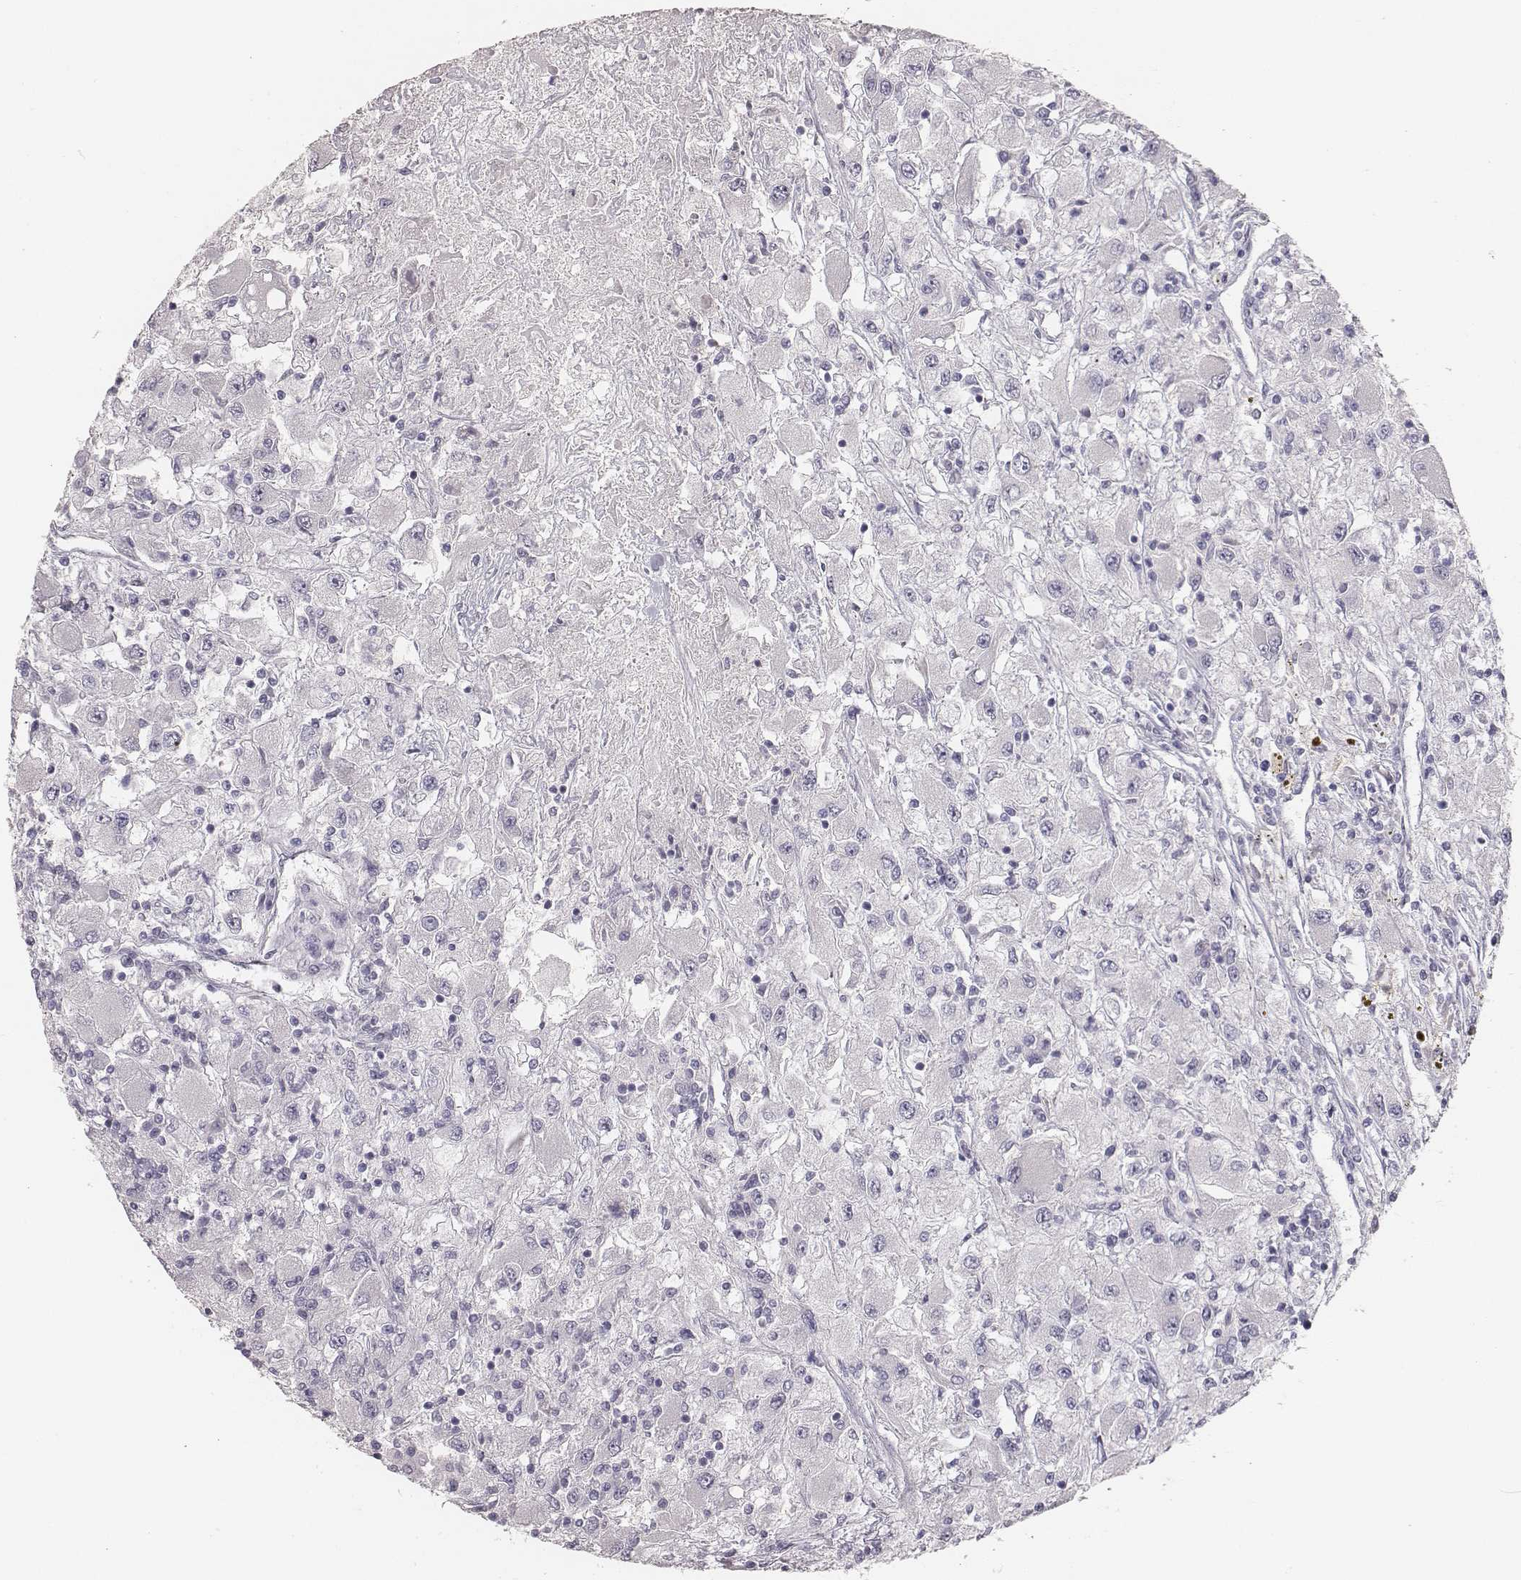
{"staining": {"intensity": "negative", "quantity": "none", "location": "none"}, "tissue": "renal cancer", "cell_type": "Tumor cells", "image_type": "cancer", "snomed": [{"axis": "morphology", "description": "Adenocarcinoma, NOS"}, {"axis": "topography", "description": "Kidney"}], "caption": "An image of renal cancer stained for a protein demonstrates no brown staining in tumor cells.", "gene": "MYH6", "patient": {"sex": "female", "age": 67}}